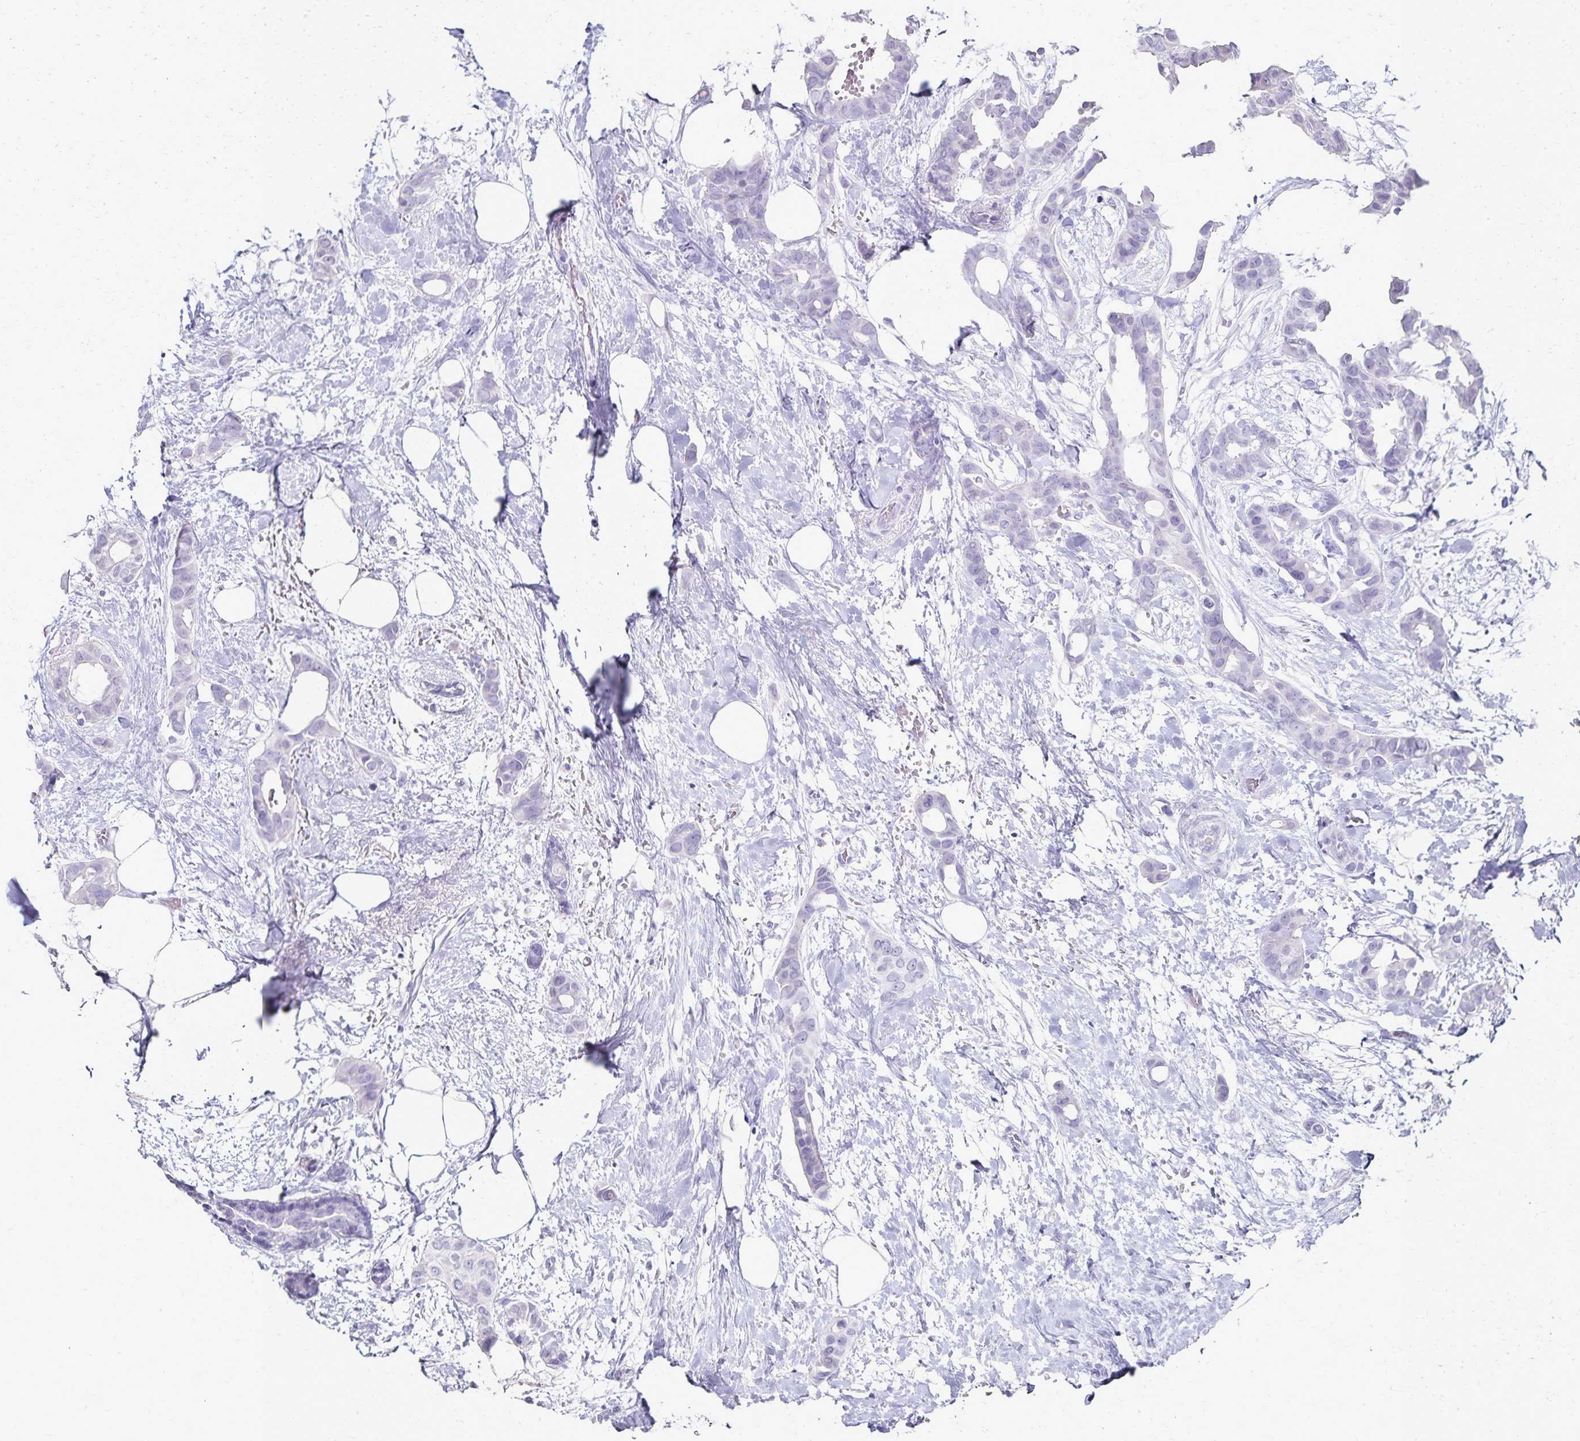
{"staining": {"intensity": "negative", "quantity": "none", "location": "none"}, "tissue": "breast cancer", "cell_type": "Tumor cells", "image_type": "cancer", "snomed": [{"axis": "morphology", "description": "Duct carcinoma"}, {"axis": "topography", "description": "Breast"}], "caption": "Immunohistochemistry image of neoplastic tissue: intraductal carcinoma (breast) stained with DAB (3,3'-diaminobenzidine) reveals no significant protein expression in tumor cells.", "gene": "GIP", "patient": {"sex": "female", "age": 62}}